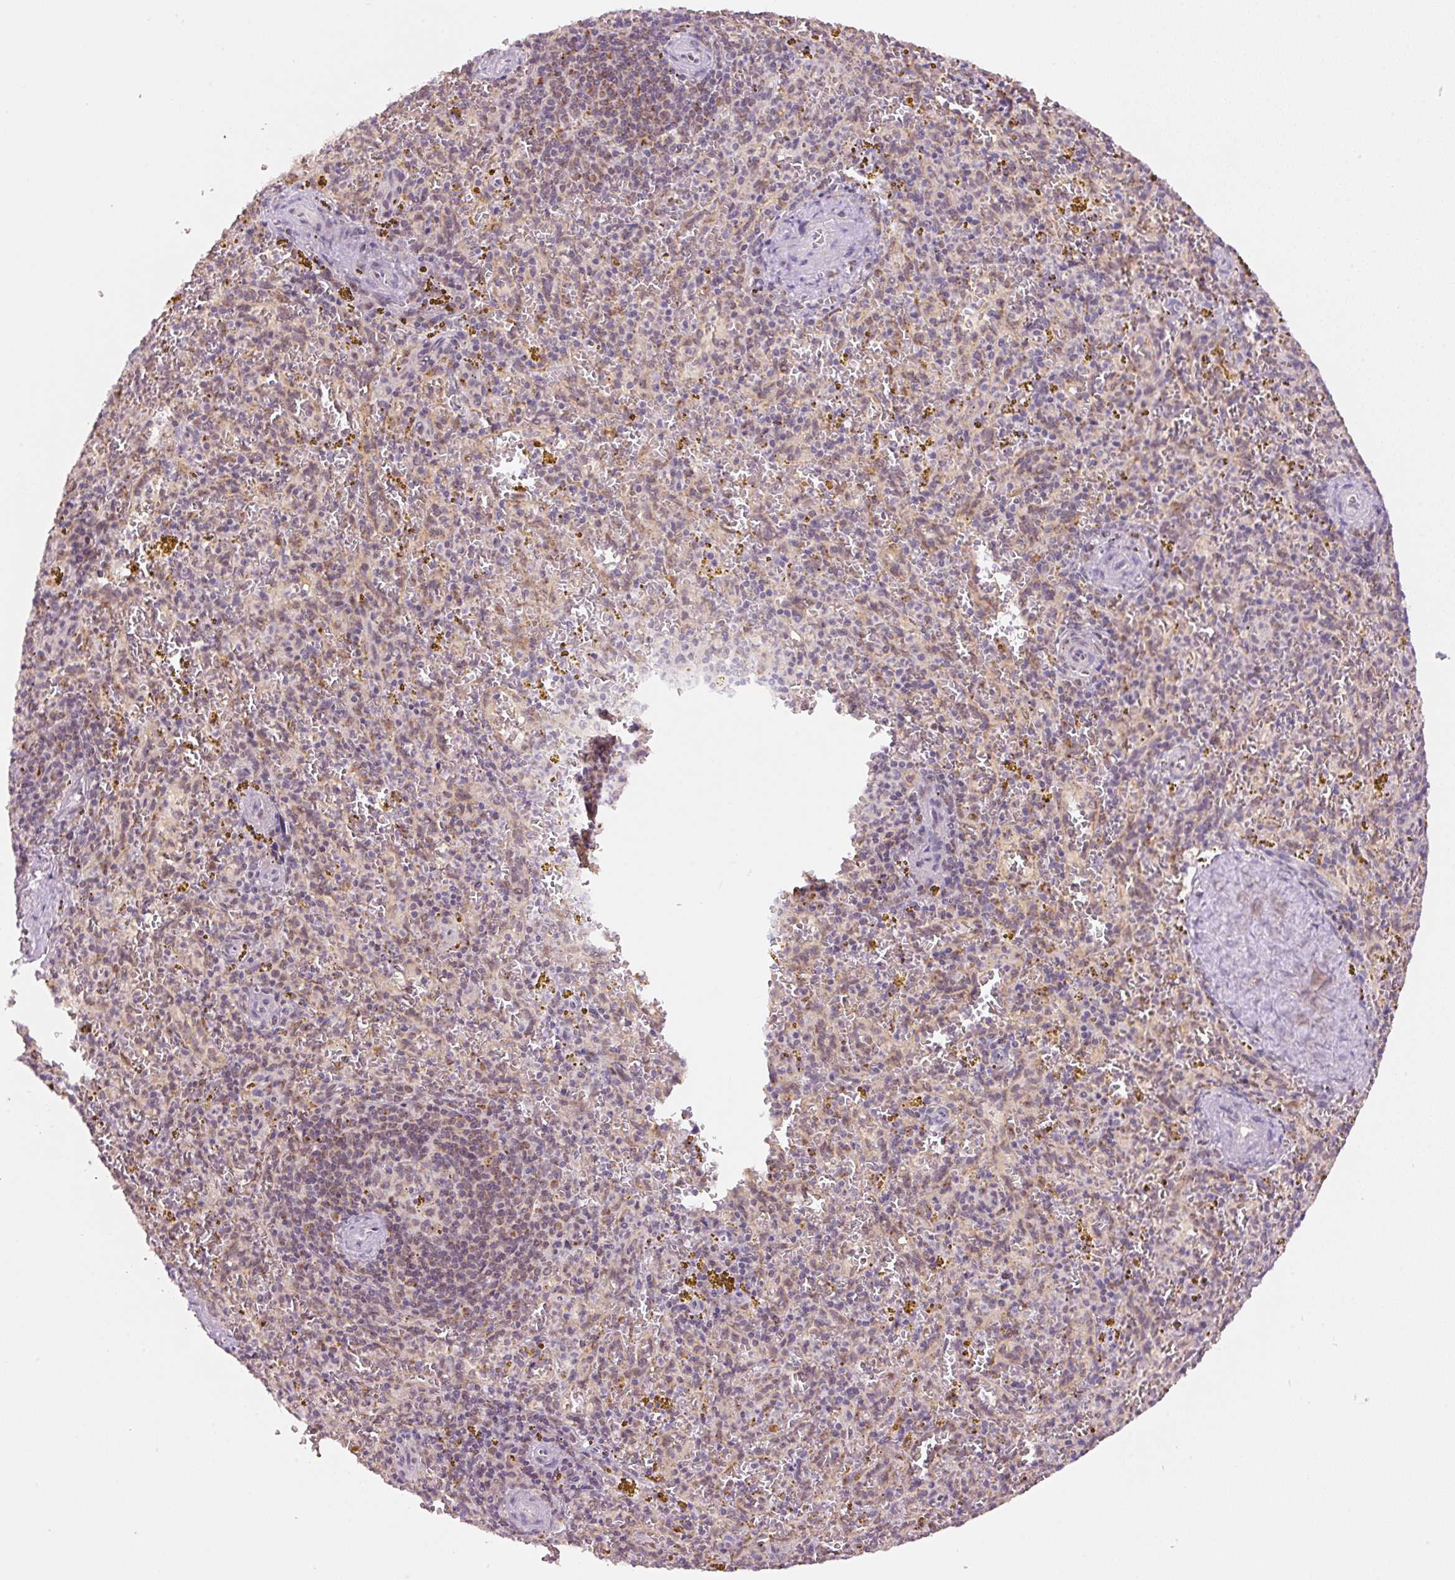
{"staining": {"intensity": "negative", "quantity": "none", "location": "none"}, "tissue": "spleen", "cell_type": "Cells in red pulp", "image_type": "normal", "snomed": [{"axis": "morphology", "description": "Normal tissue, NOS"}, {"axis": "topography", "description": "Spleen"}], "caption": "Human spleen stained for a protein using immunohistochemistry (IHC) exhibits no positivity in cells in red pulp.", "gene": "PCK2", "patient": {"sex": "male", "age": 57}}